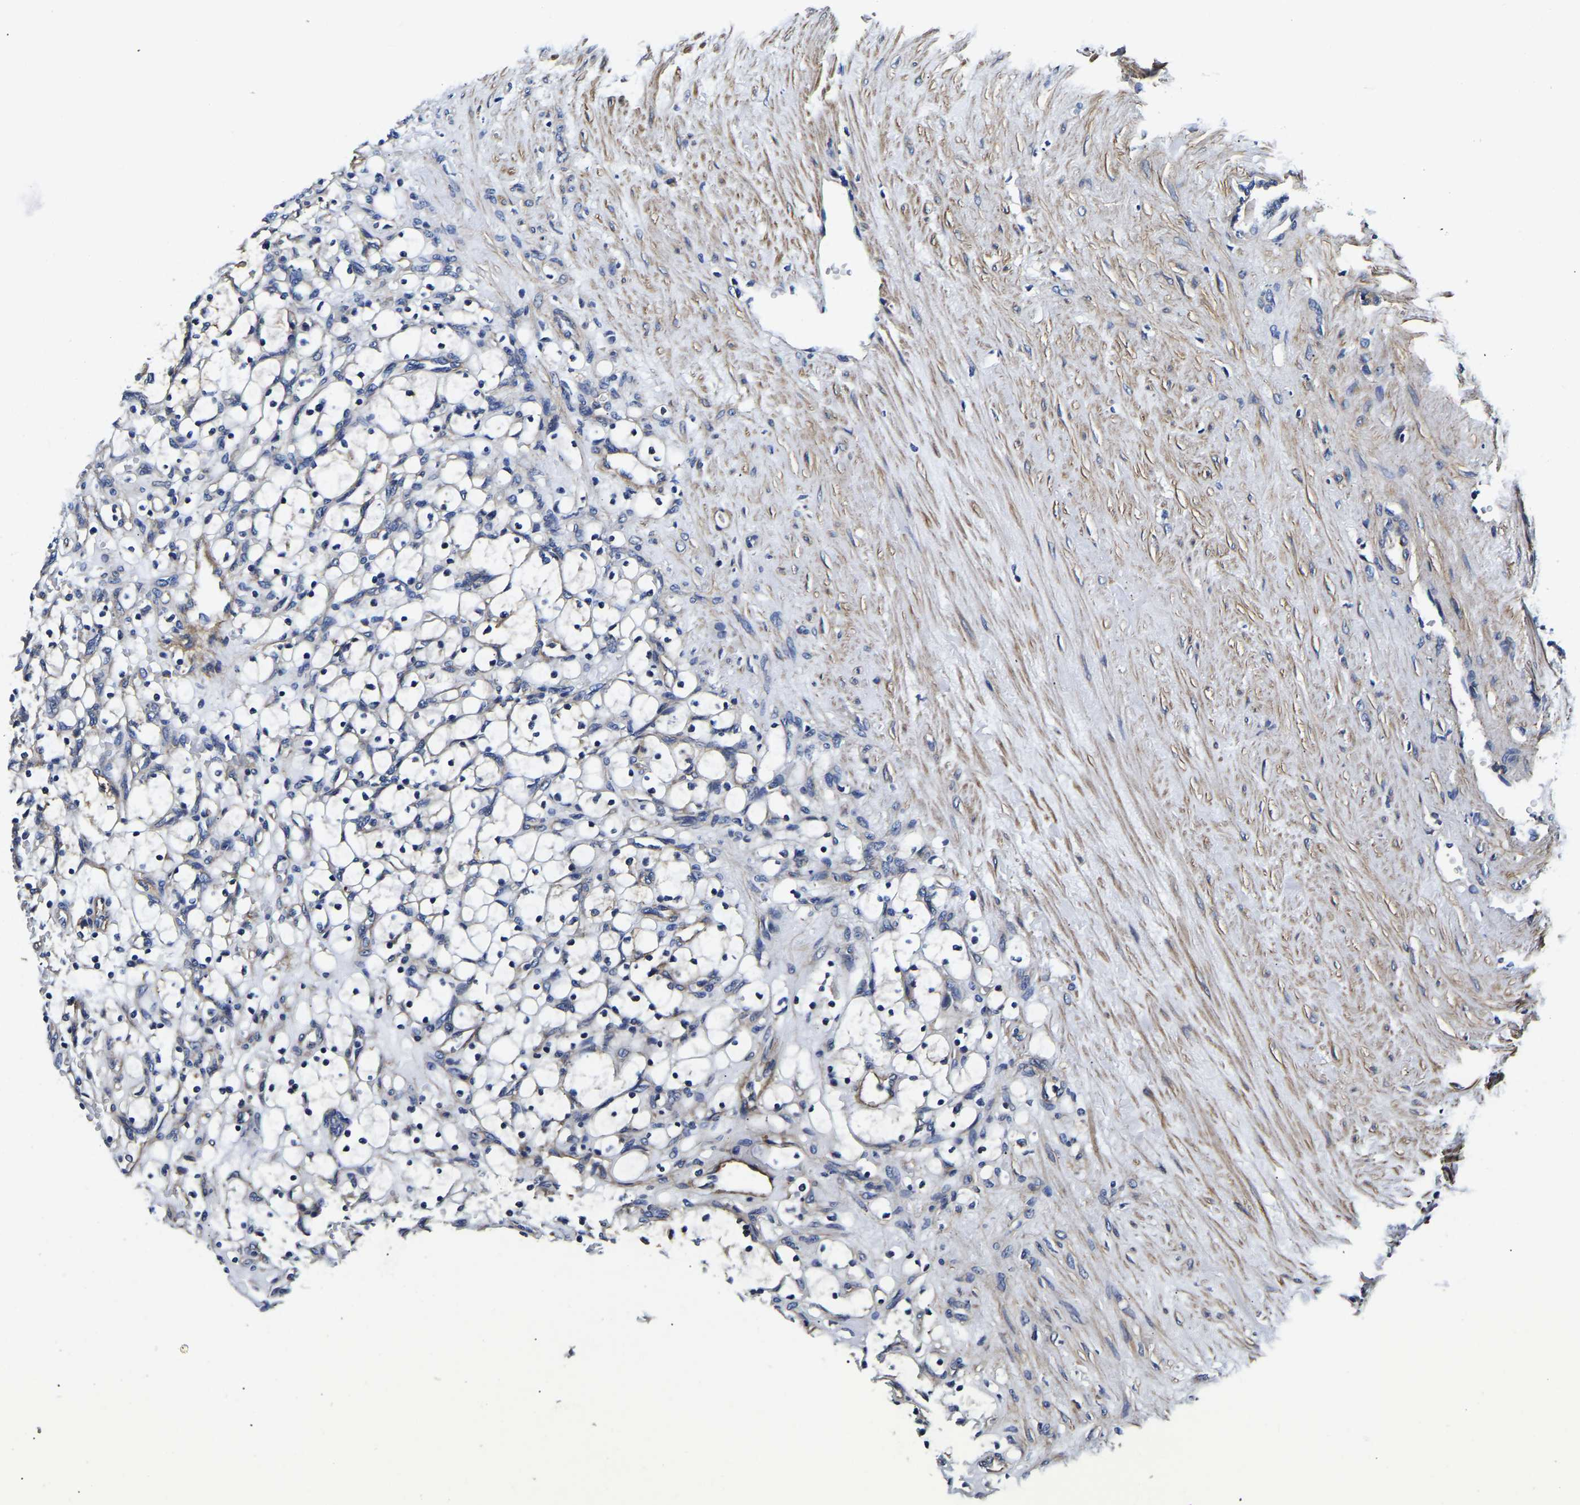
{"staining": {"intensity": "negative", "quantity": "none", "location": "none"}, "tissue": "renal cancer", "cell_type": "Tumor cells", "image_type": "cancer", "snomed": [{"axis": "morphology", "description": "Adenocarcinoma, NOS"}, {"axis": "topography", "description": "Kidney"}], "caption": "Tumor cells show no significant expression in renal adenocarcinoma. (DAB (3,3'-diaminobenzidine) immunohistochemistry, high magnification).", "gene": "KCTD17", "patient": {"sex": "female", "age": 69}}